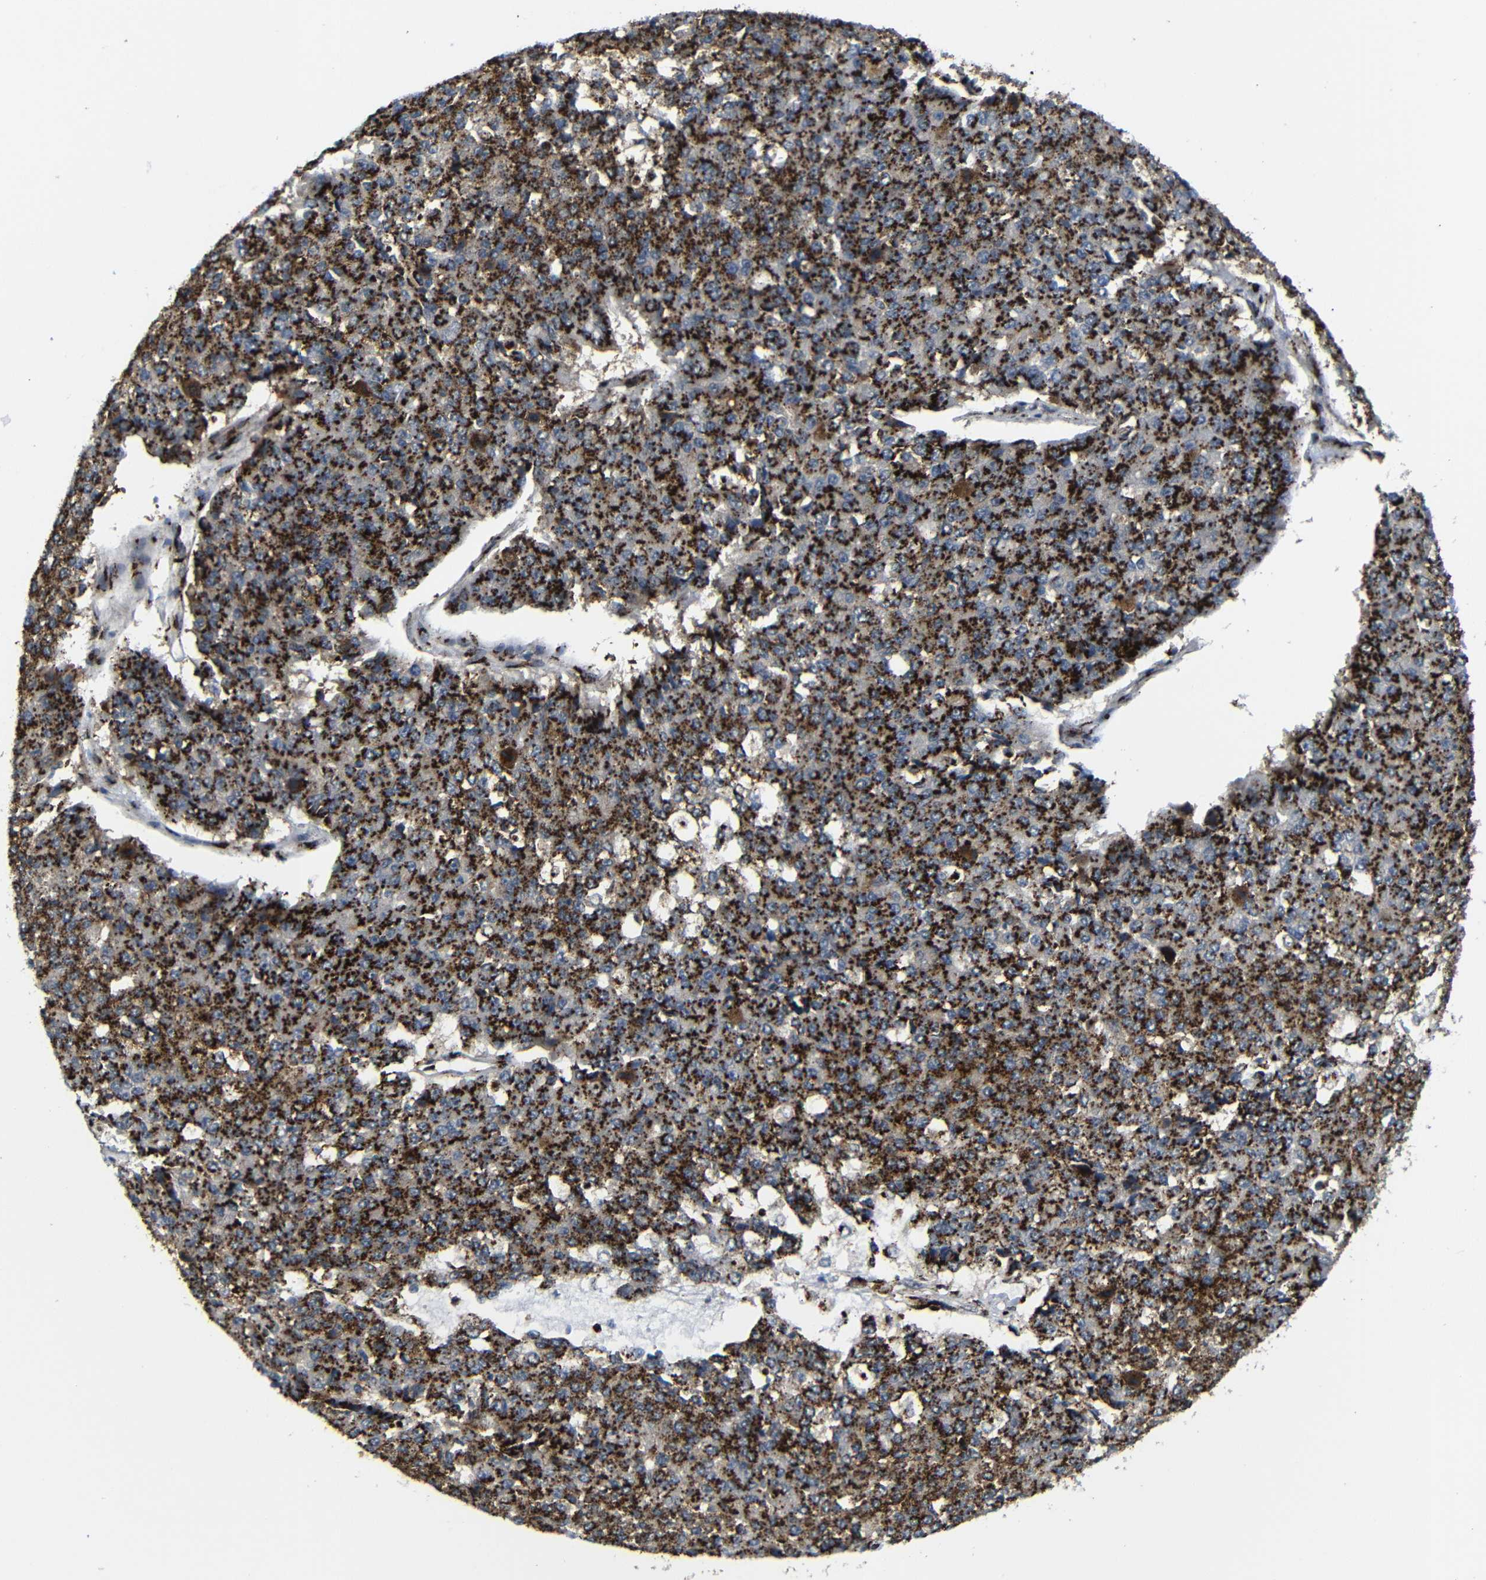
{"staining": {"intensity": "strong", "quantity": ">75%", "location": "cytoplasmic/membranous"}, "tissue": "pancreatic cancer", "cell_type": "Tumor cells", "image_type": "cancer", "snomed": [{"axis": "morphology", "description": "Adenocarcinoma, NOS"}, {"axis": "topography", "description": "Pancreas"}], "caption": "This is an image of immunohistochemistry (IHC) staining of pancreatic cancer (adenocarcinoma), which shows strong staining in the cytoplasmic/membranous of tumor cells.", "gene": "TGOLN2", "patient": {"sex": "male", "age": 50}}